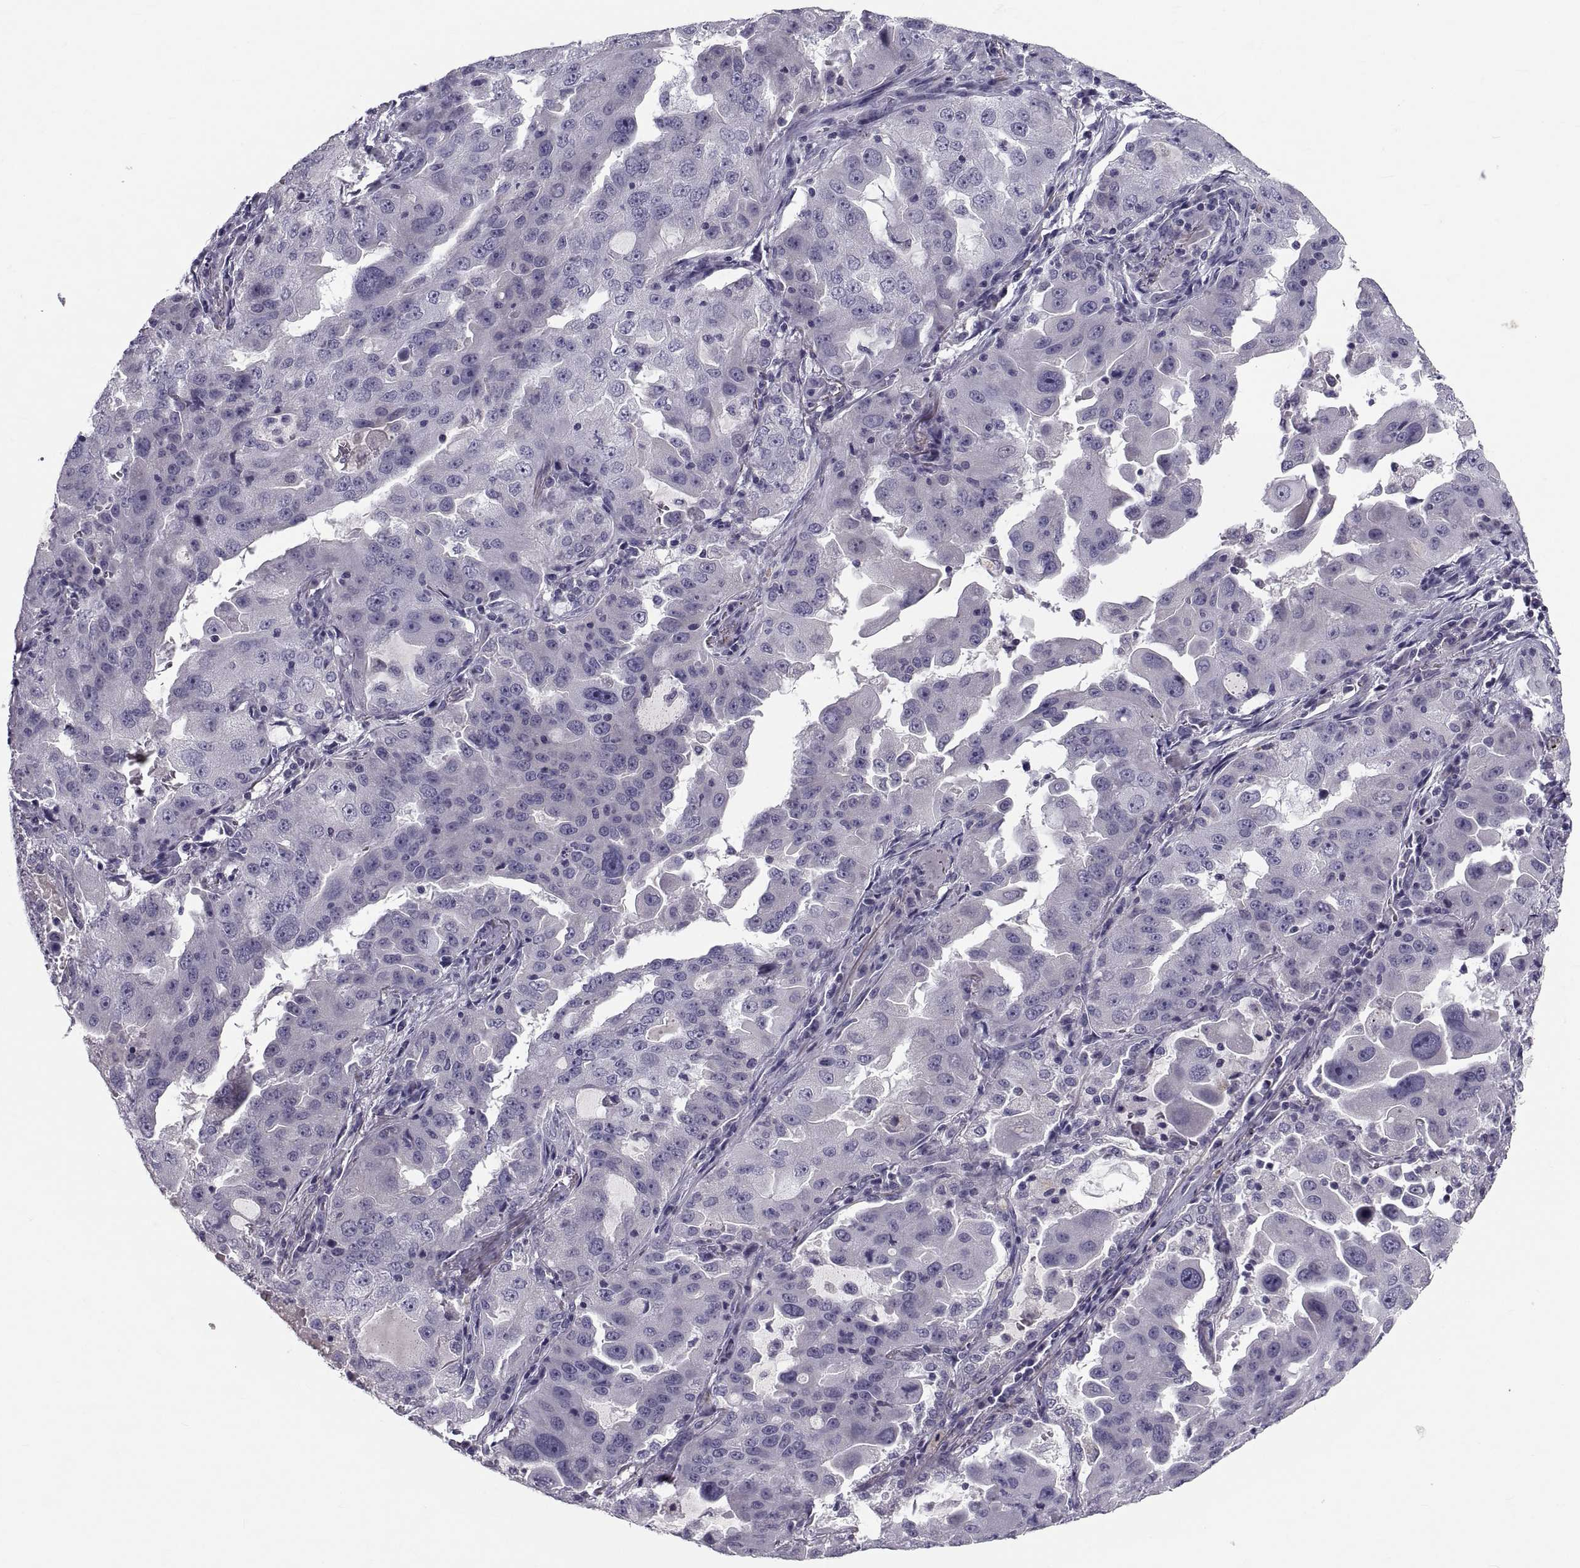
{"staining": {"intensity": "negative", "quantity": "none", "location": "none"}, "tissue": "lung cancer", "cell_type": "Tumor cells", "image_type": "cancer", "snomed": [{"axis": "morphology", "description": "Adenocarcinoma, NOS"}, {"axis": "topography", "description": "Lung"}], "caption": "An immunohistochemistry (IHC) image of lung cancer is shown. There is no staining in tumor cells of lung cancer. (Stains: DAB (3,3'-diaminobenzidine) IHC with hematoxylin counter stain, Microscopy: brightfield microscopy at high magnification).", "gene": "PDZRN4", "patient": {"sex": "female", "age": 61}}